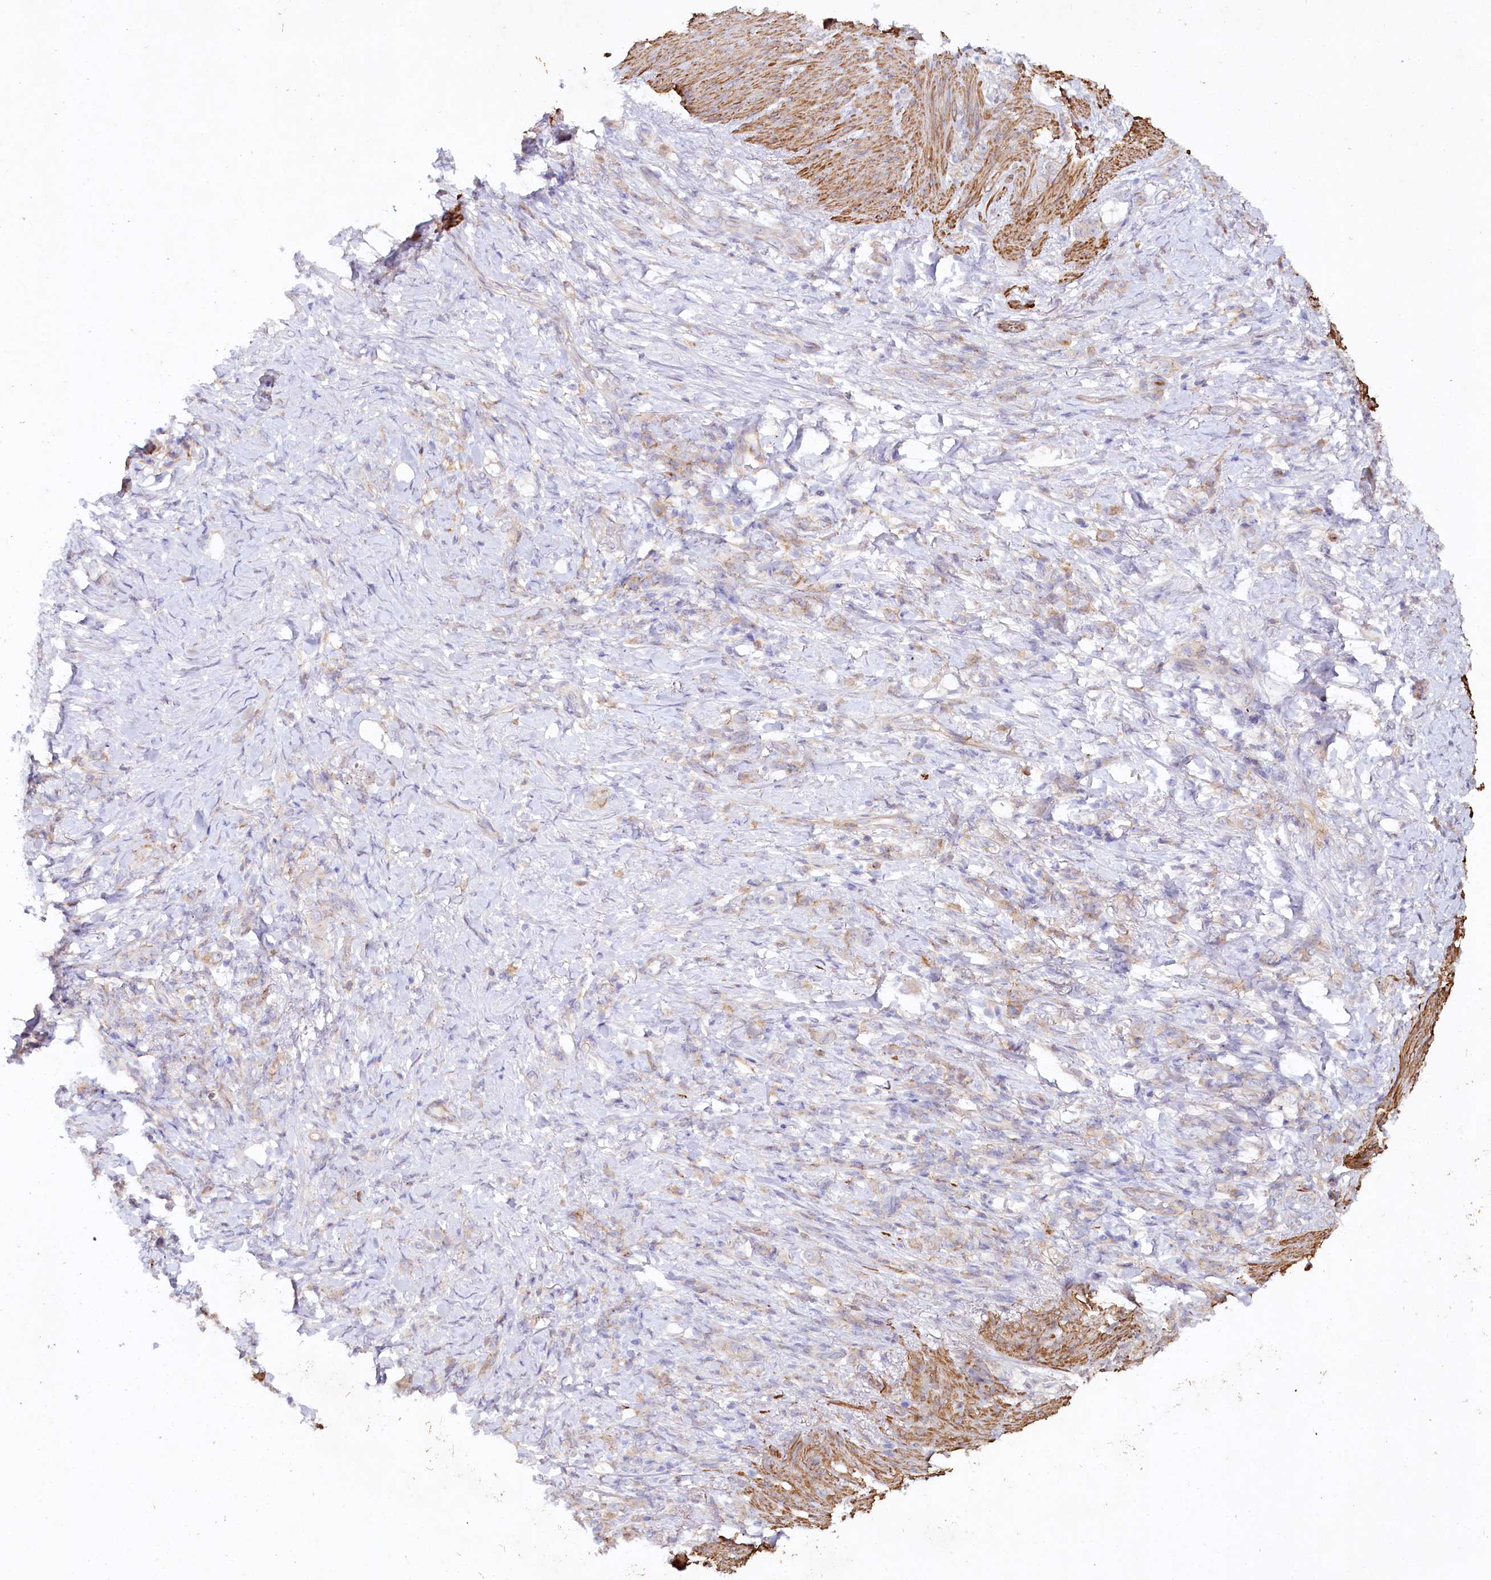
{"staining": {"intensity": "weak", "quantity": "25%-75%", "location": "cytoplasmic/membranous"}, "tissue": "stomach cancer", "cell_type": "Tumor cells", "image_type": "cancer", "snomed": [{"axis": "morphology", "description": "Adenocarcinoma, NOS"}, {"axis": "topography", "description": "Stomach"}], "caption": "Brown immunohistochemical staining in stomach cancer exhibits weak cytoplasmic/membranous positivity in about 25%-75% of tumor cells. Ihc stains the protein of interest in brown and the nuclei are stained blue.", "gene": "ALDH3B1", "patient": {"sex": "female", "age": 79}}